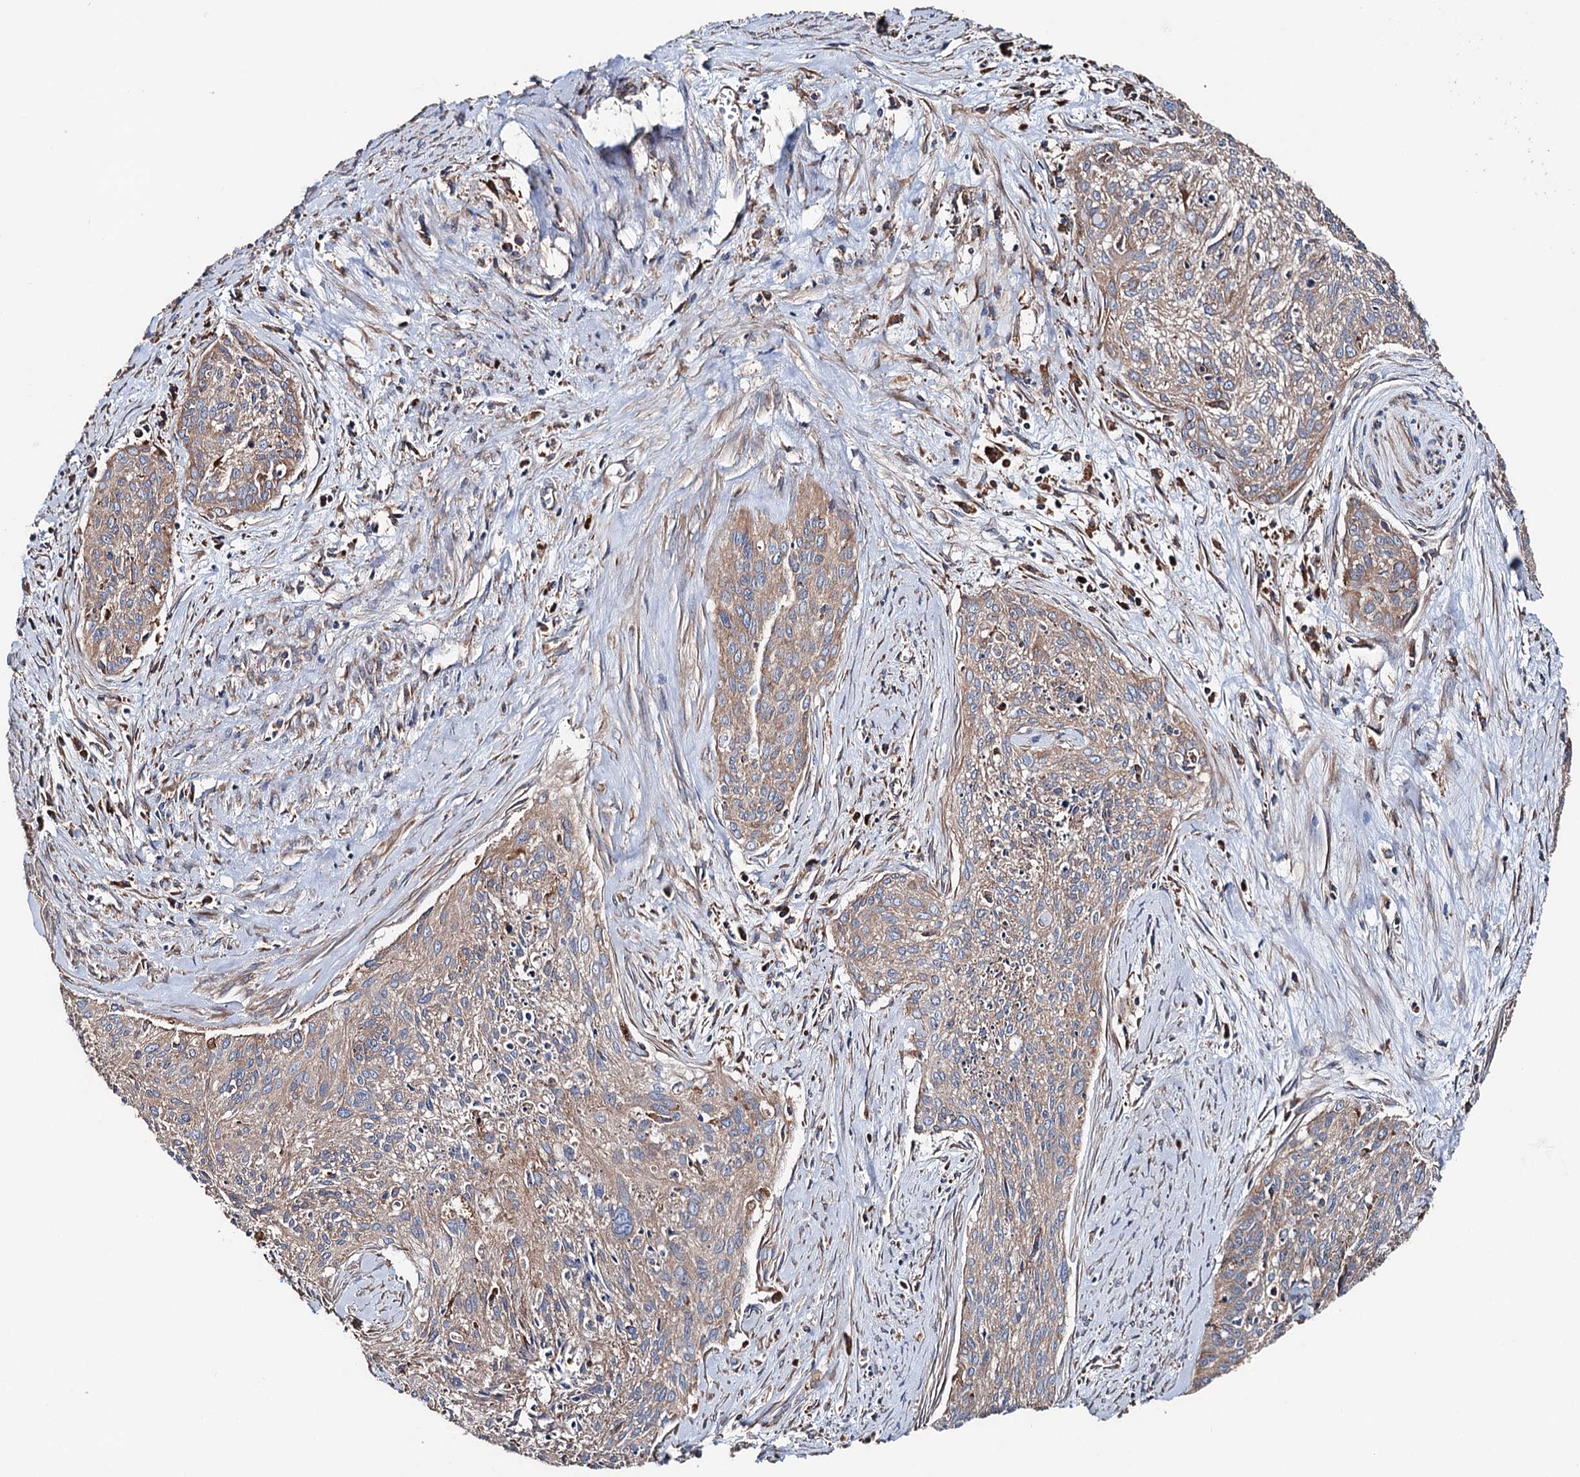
{"staining": {"intensity": "weak", "quantity": ">75%", "location": "cytoplasmic/membranous"}, "tissue": "cervical cancer", "cell_type": "Tumor cells", "image_type": "cancer", "snomed": [{"axis": "morphology", "description": "Squamous cell carcinoma, NOS"}, {"axis": "topography", "description": "Cervix"}], "caption": "There is low levels of weak cytoplasmic/membranous staining in tumor cells of cervical cancer, as demonstrated by immunohistochemical staining (brown color).", "gene": "ERP29", "patient": {"sex": "female", "age": 55}}